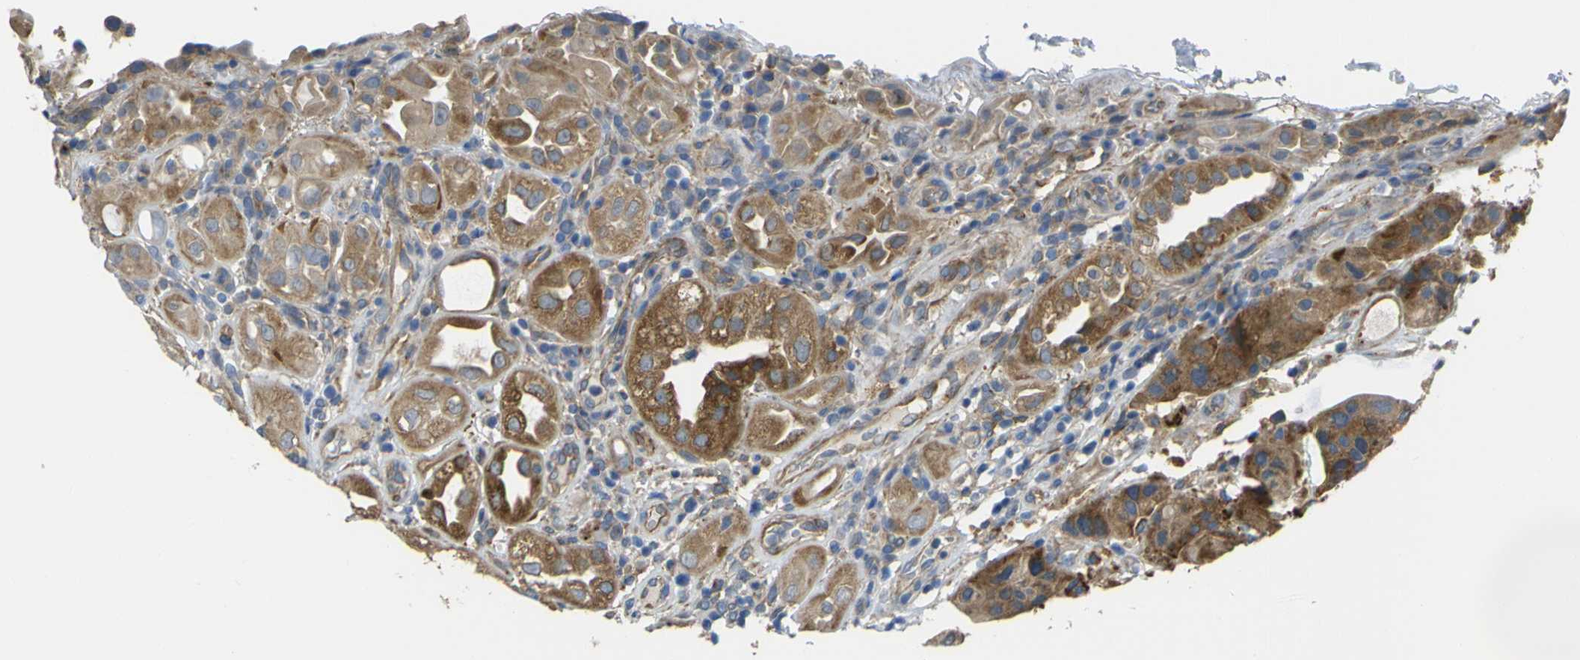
{"staining": {"intensity": "moderate", "quantity": ">75%", "location": "cytoplasmic/membranous"}, "tissue": "urothelial cancer", "cell_type": "Tumor cells", "image_type": "cancer", "snomed": [{"axis": "morphology", "description": "Urothelial carcinoma, High grade"}, {"axis": "topography", "description": "Urinary bladder"}], "caption": "Tumor cells exhibit moderate cytoplasmic/membranous expression in approximately >75% of cells in urothelial carcinoma (high-grade).", "gene": "SYPL1", "patient": {"sex": "female", "age": 64}}